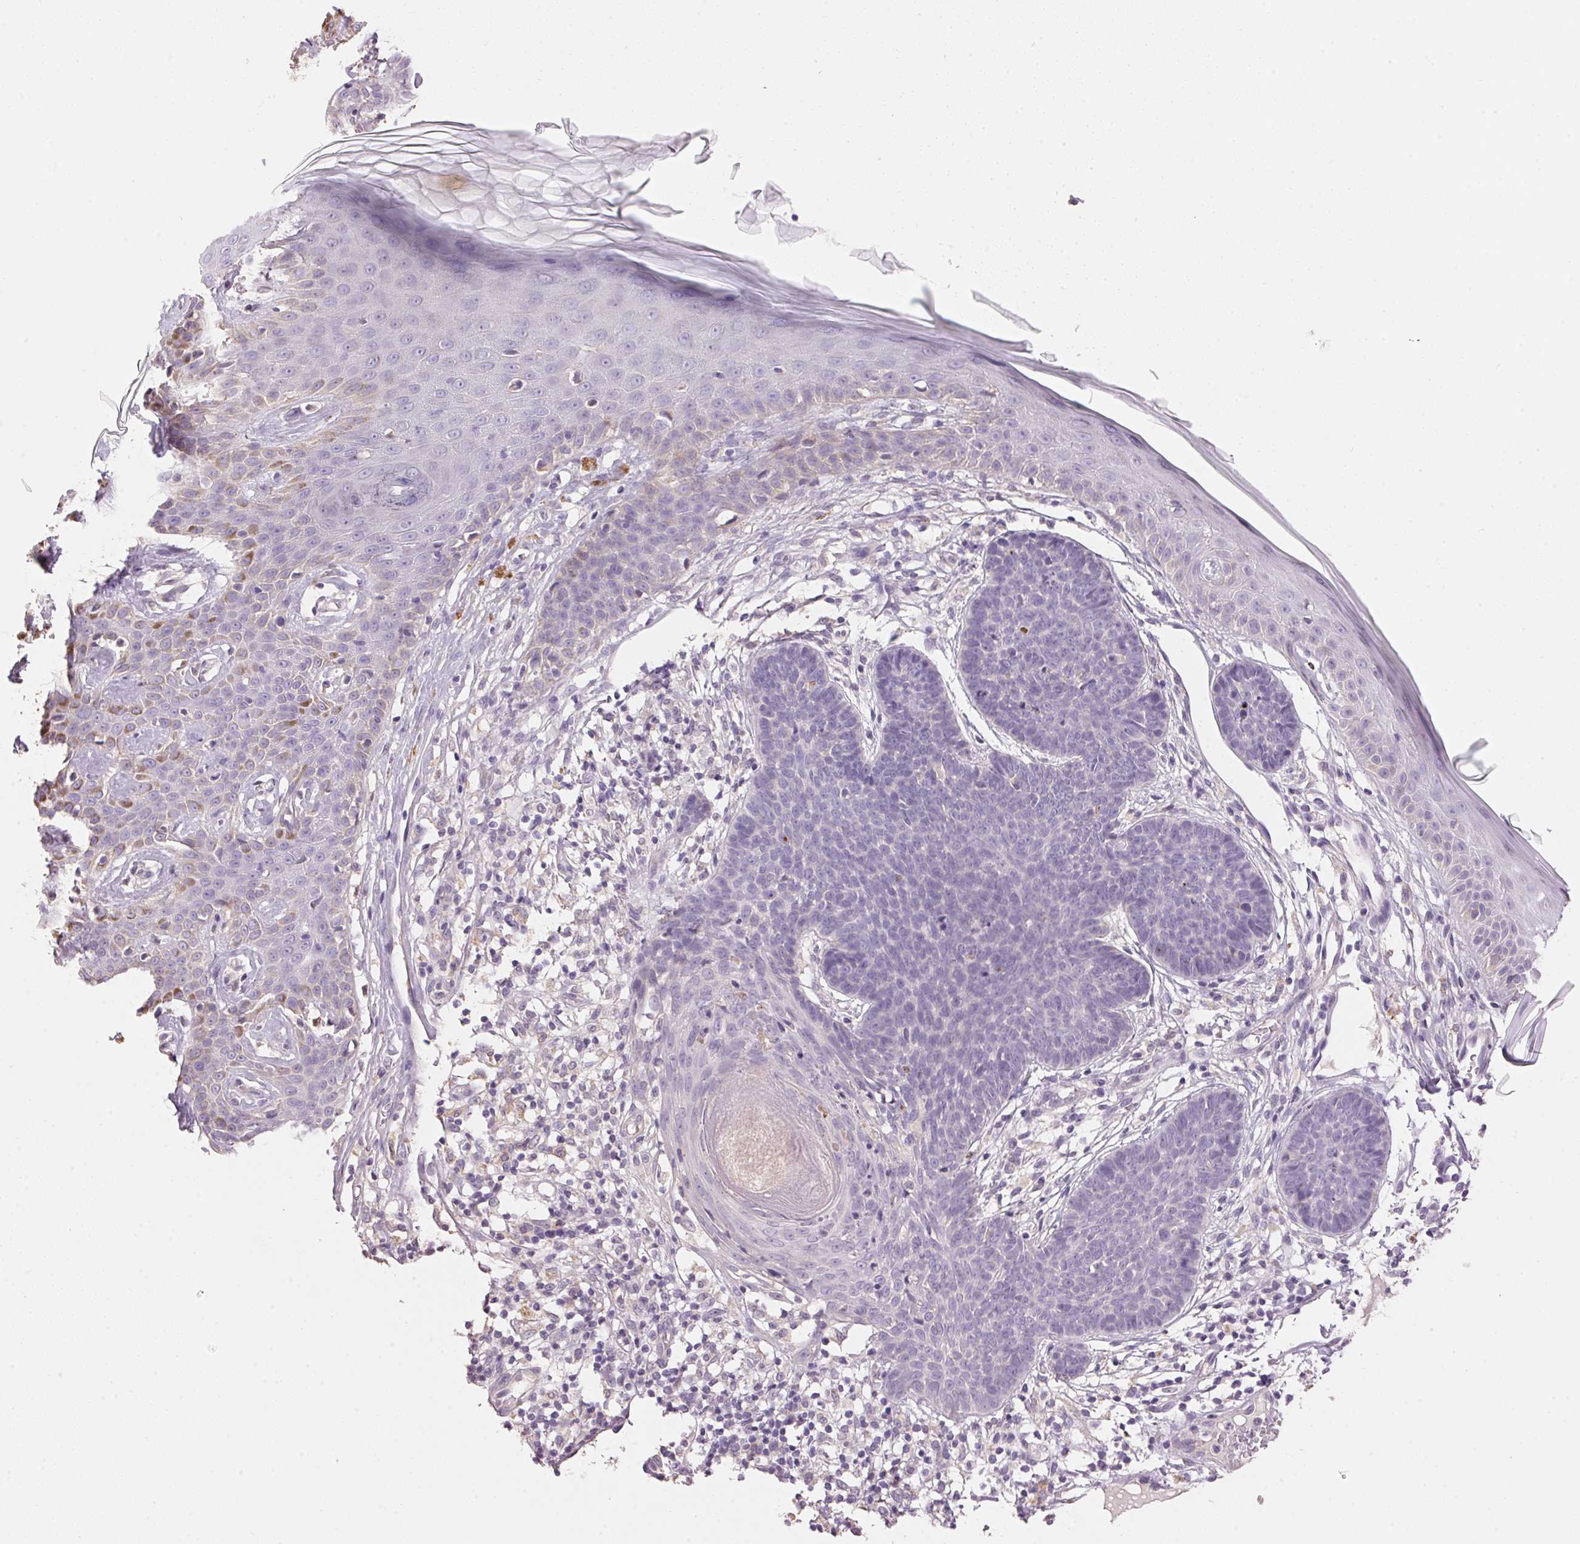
{"staining": {"intensity": "negative", "quantity": "none", "location": "none"}, "tissue": "skin cancer", "cell_type": "Tumor cells", "image_type": "cancer", "snomed": [{"axis": "morphology", "description": "Basal cell carcinoma"}, {"axis": "topography", "description": "Skin"}], "caption": "A high-resolution photomicrograph shows immunohistochemistry (IHC) staining of basal cell carcinoma (skin), which shows no significant expression in tumor cells.", "gene": "LYZL6", "patient": {"sex": "male", "age": 85}}